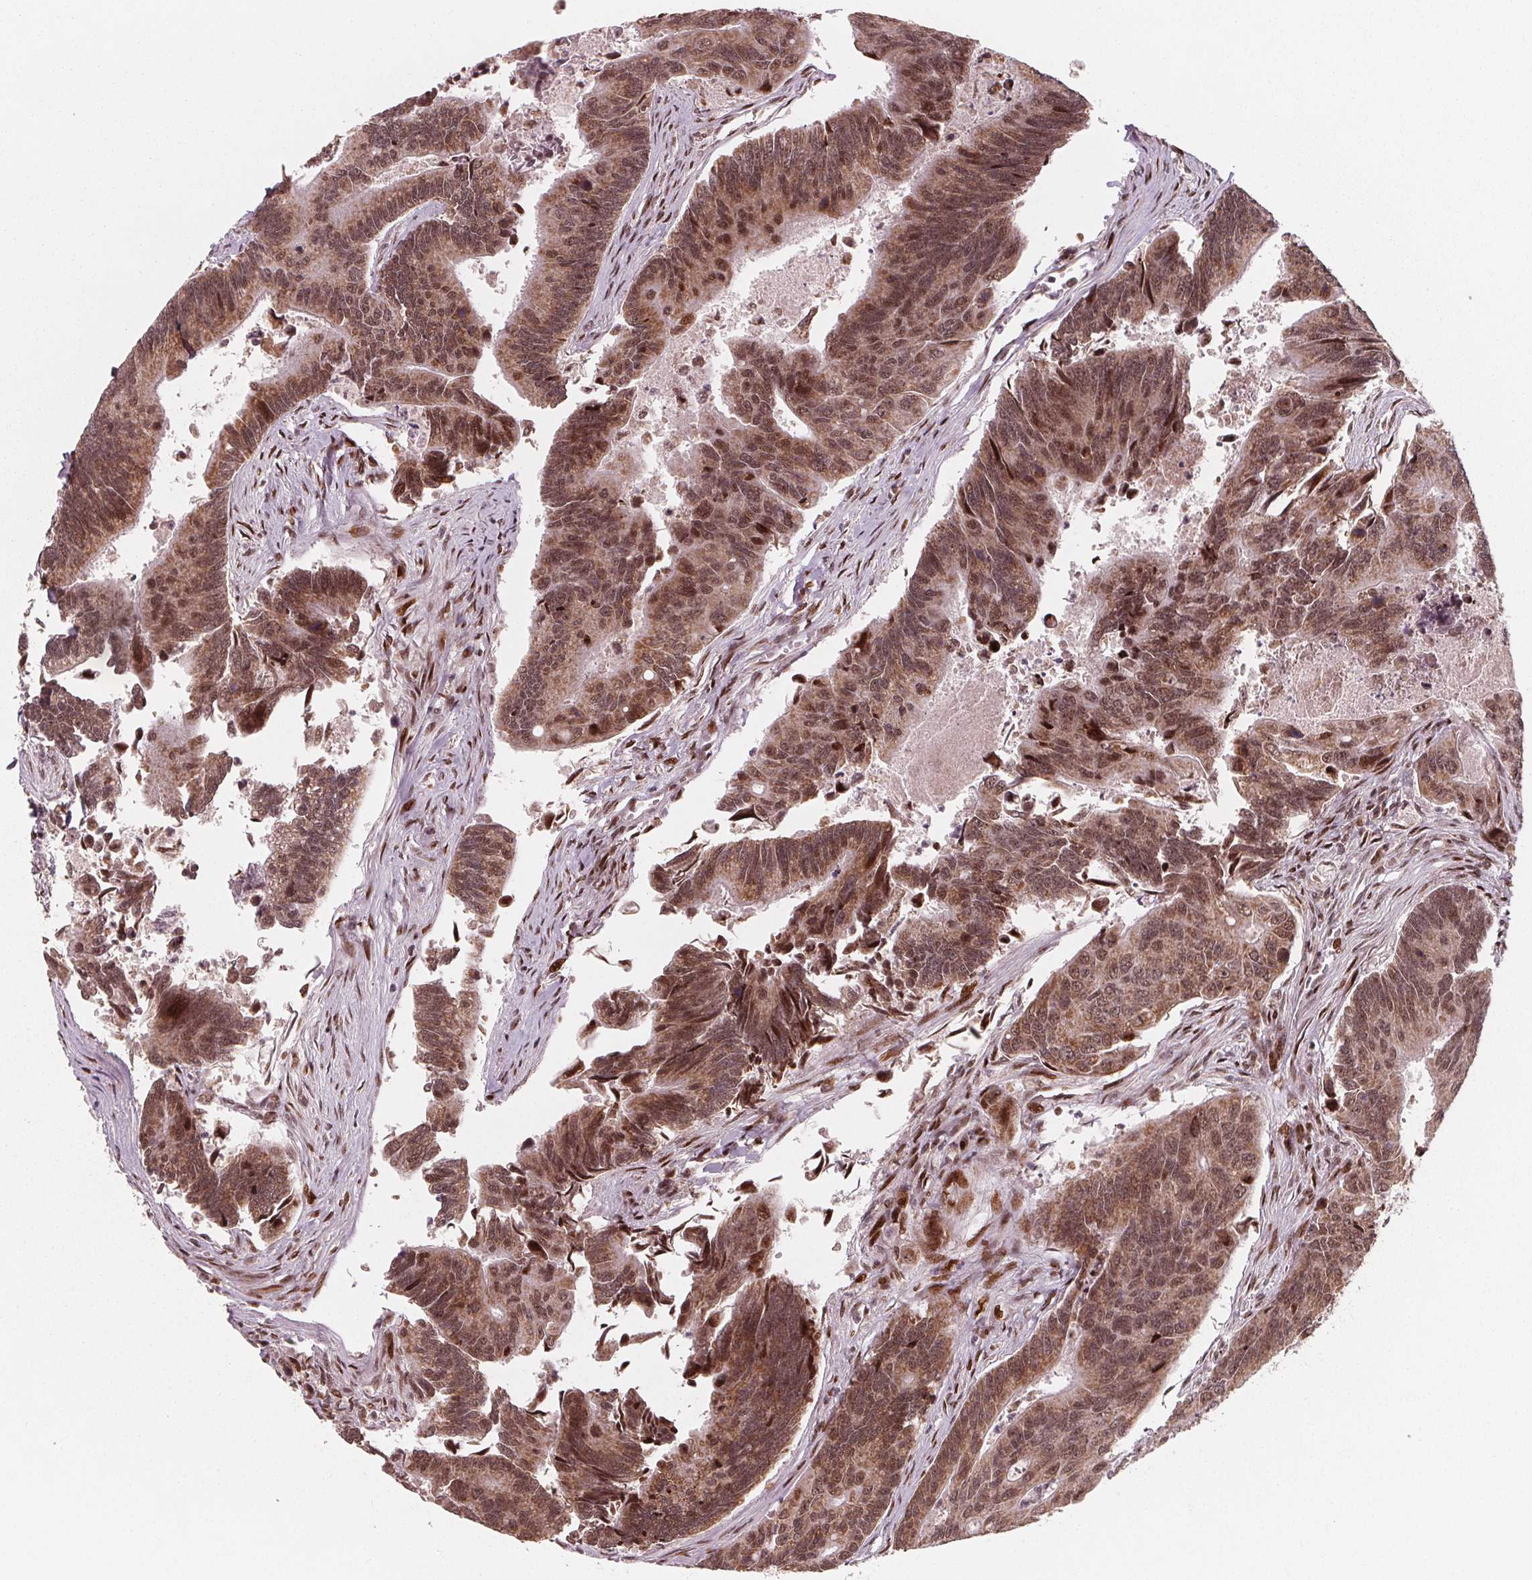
{"staining": {"intensity": "moderate", "quantity": ">75%", "location": "cytoplasmic/membranous,nuclear"}, "tissue": "colorectal cancer", "cell_type": "Tumor cells", "image_type": "cancer", "snomed": [{"axis": "morphology", "description": "Adenocarcinoma, NOS"}, {"axis": "topography", "description": "Colon"}], "caption": "High-power microscopy captured an immunohistochemistry micrograph of colorectal adenocarcinoma, revealing moderate cytoplasmic/membranous and nuclear positivity in approximately >75% of tumor cells.", "gene": "SNRNP35", "patient": {"sex": "female", "age": 67}}